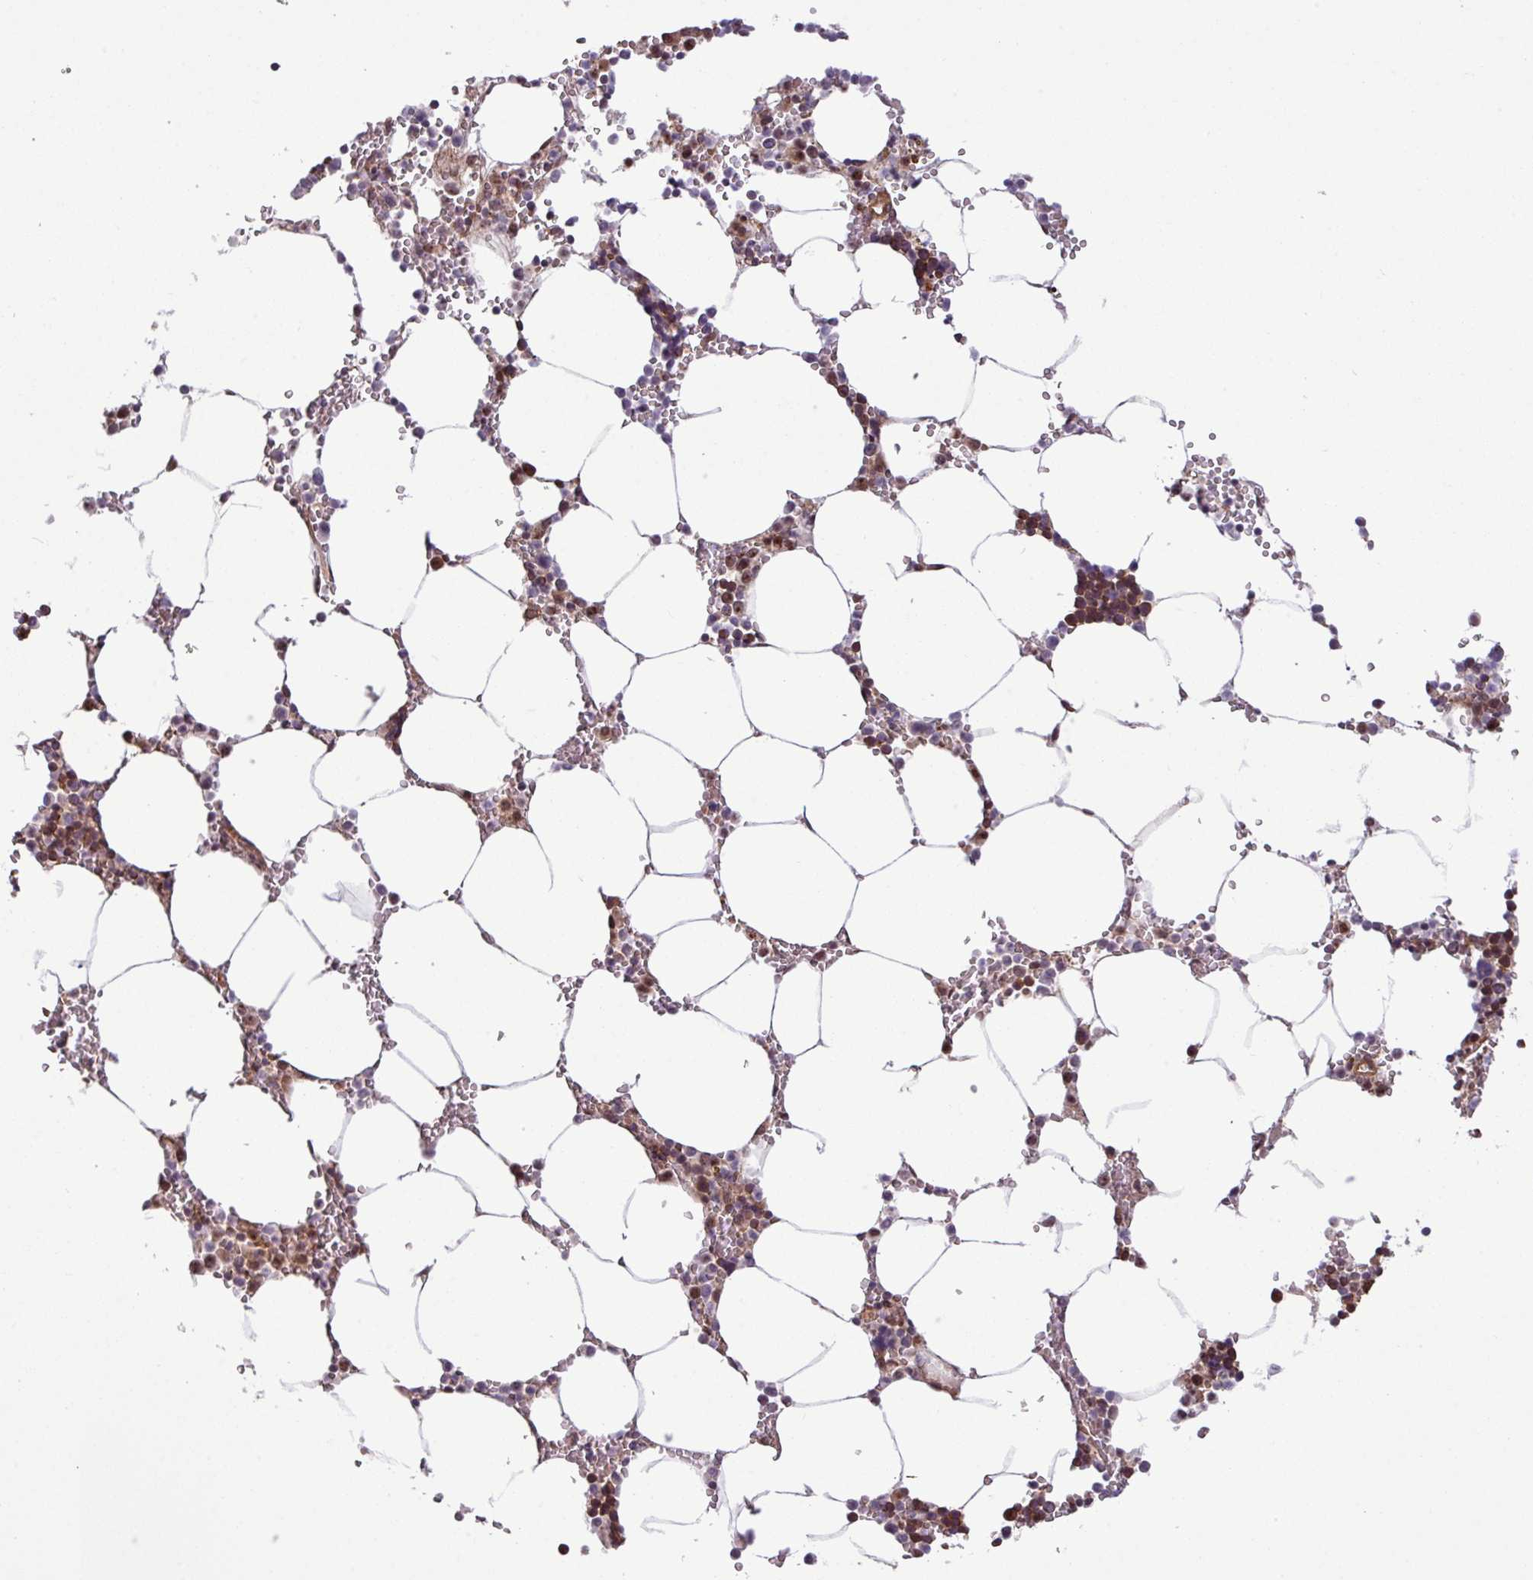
{"staining": {"intensity": "moderate", "quantity": "25%-75%", "location": "cytoplasmic/membranous,nuclear"}, "tissue": "bone marrow", "cell_type": "Hematopoietic cells", "image_type": "normal", "snomed": [{"axis": "morphology", "description": "Normal tissue, NOS"}, {"axis": "topography", "description": "Bone marrow"}], "caption": "Hematopoietic cells exhibit medium levels of moderate cytoplasmic/membranous,nuclear staining in approximately 25%-75% of cells in benign human bone marrow.", "gene": "C7orf50", "patient": {"sex": "male", "age": 70}}